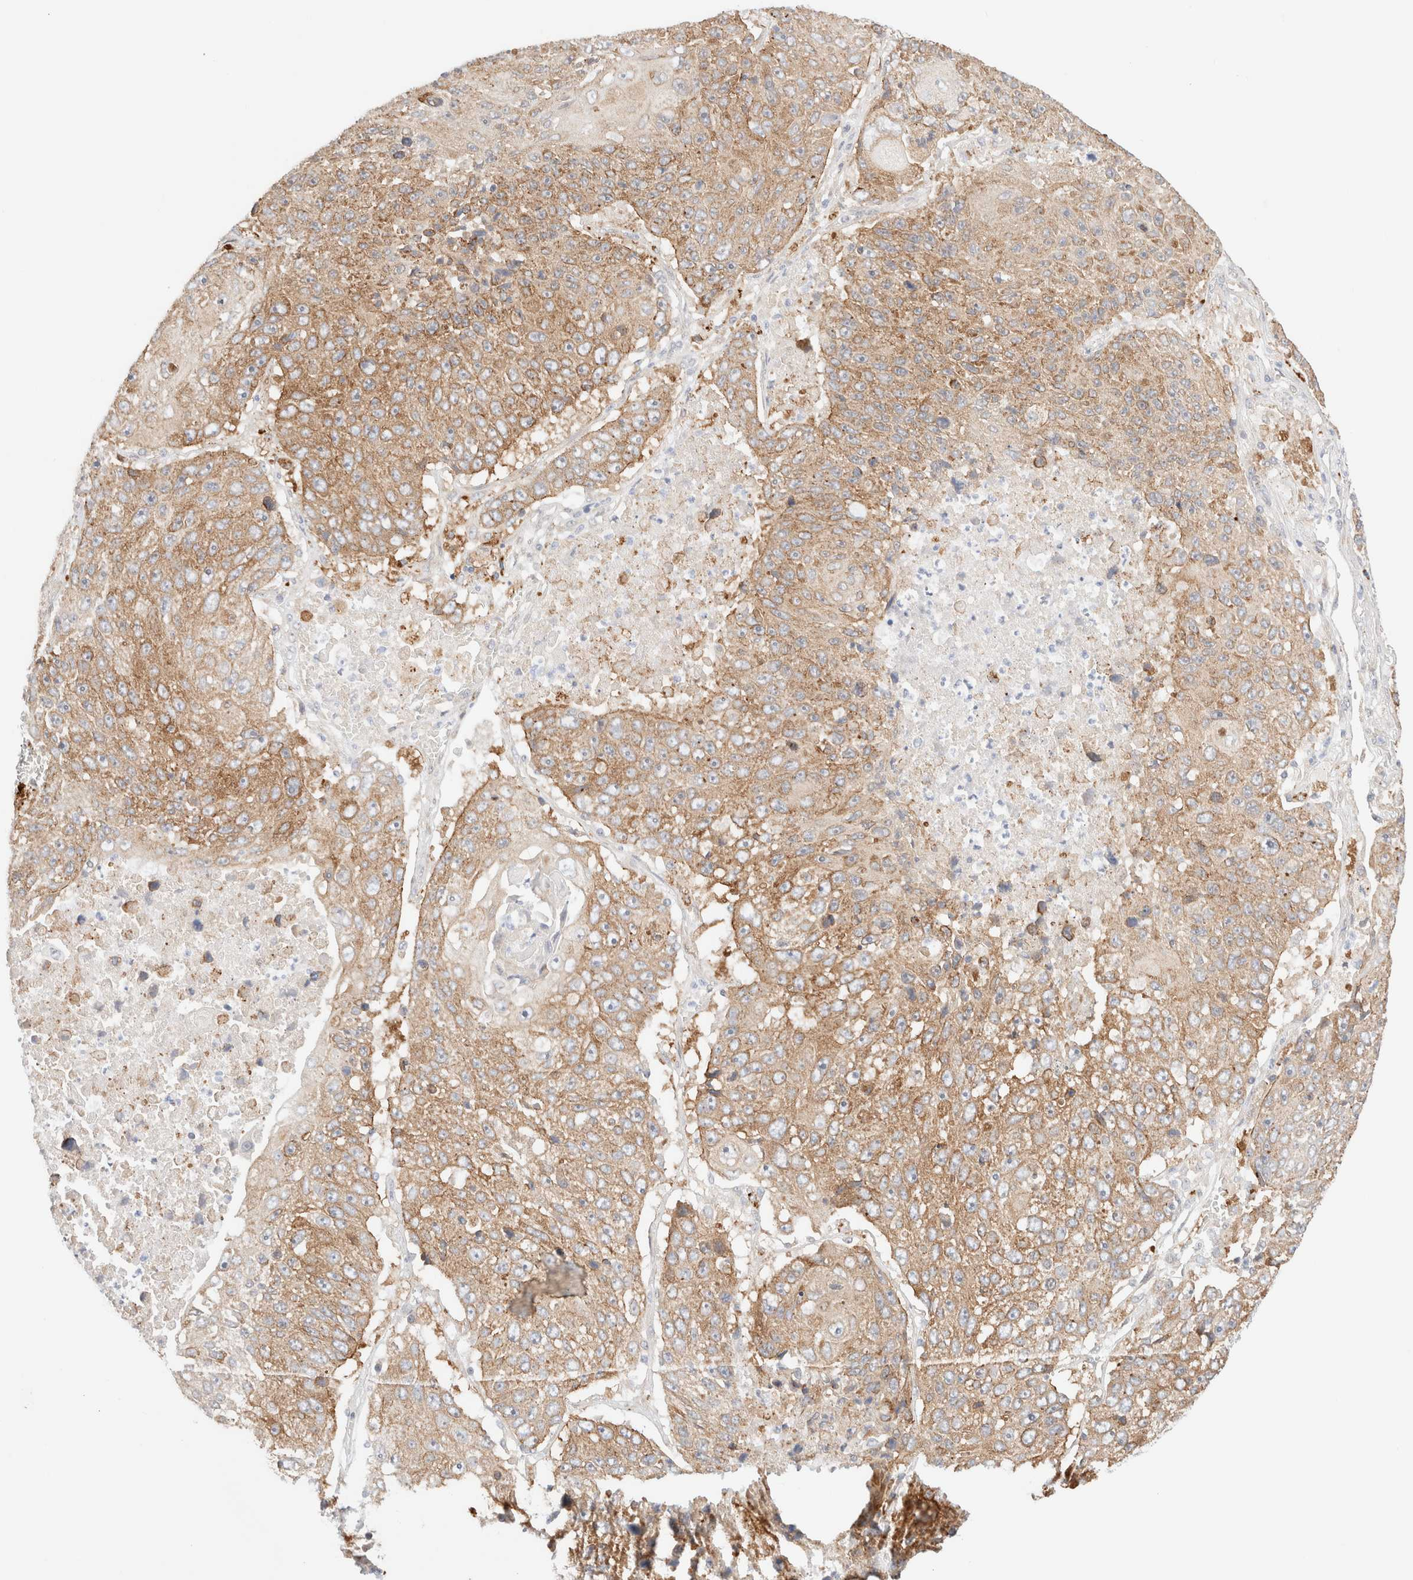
{"staining": {"intensity": "moderate", "quantity": ">75%", "location": "cytoplasmic/membranous"}, "tissue": "lung cancer", "cell_type": "Tumor cells", "image_type": "cancer", "snomed": [{"axis": "morphology", "description": "Squamous cell carcinoma, NOS"}, {"axis": "topography", "description": "Lung"}], "caption": "Squamous cell carcinoma (lung) tissue shows moderate cytoplasmic/membranous expression in about >75% of tumor cells", "gene": "RRP15", "patient": {"sex": "male", "age": 61}}